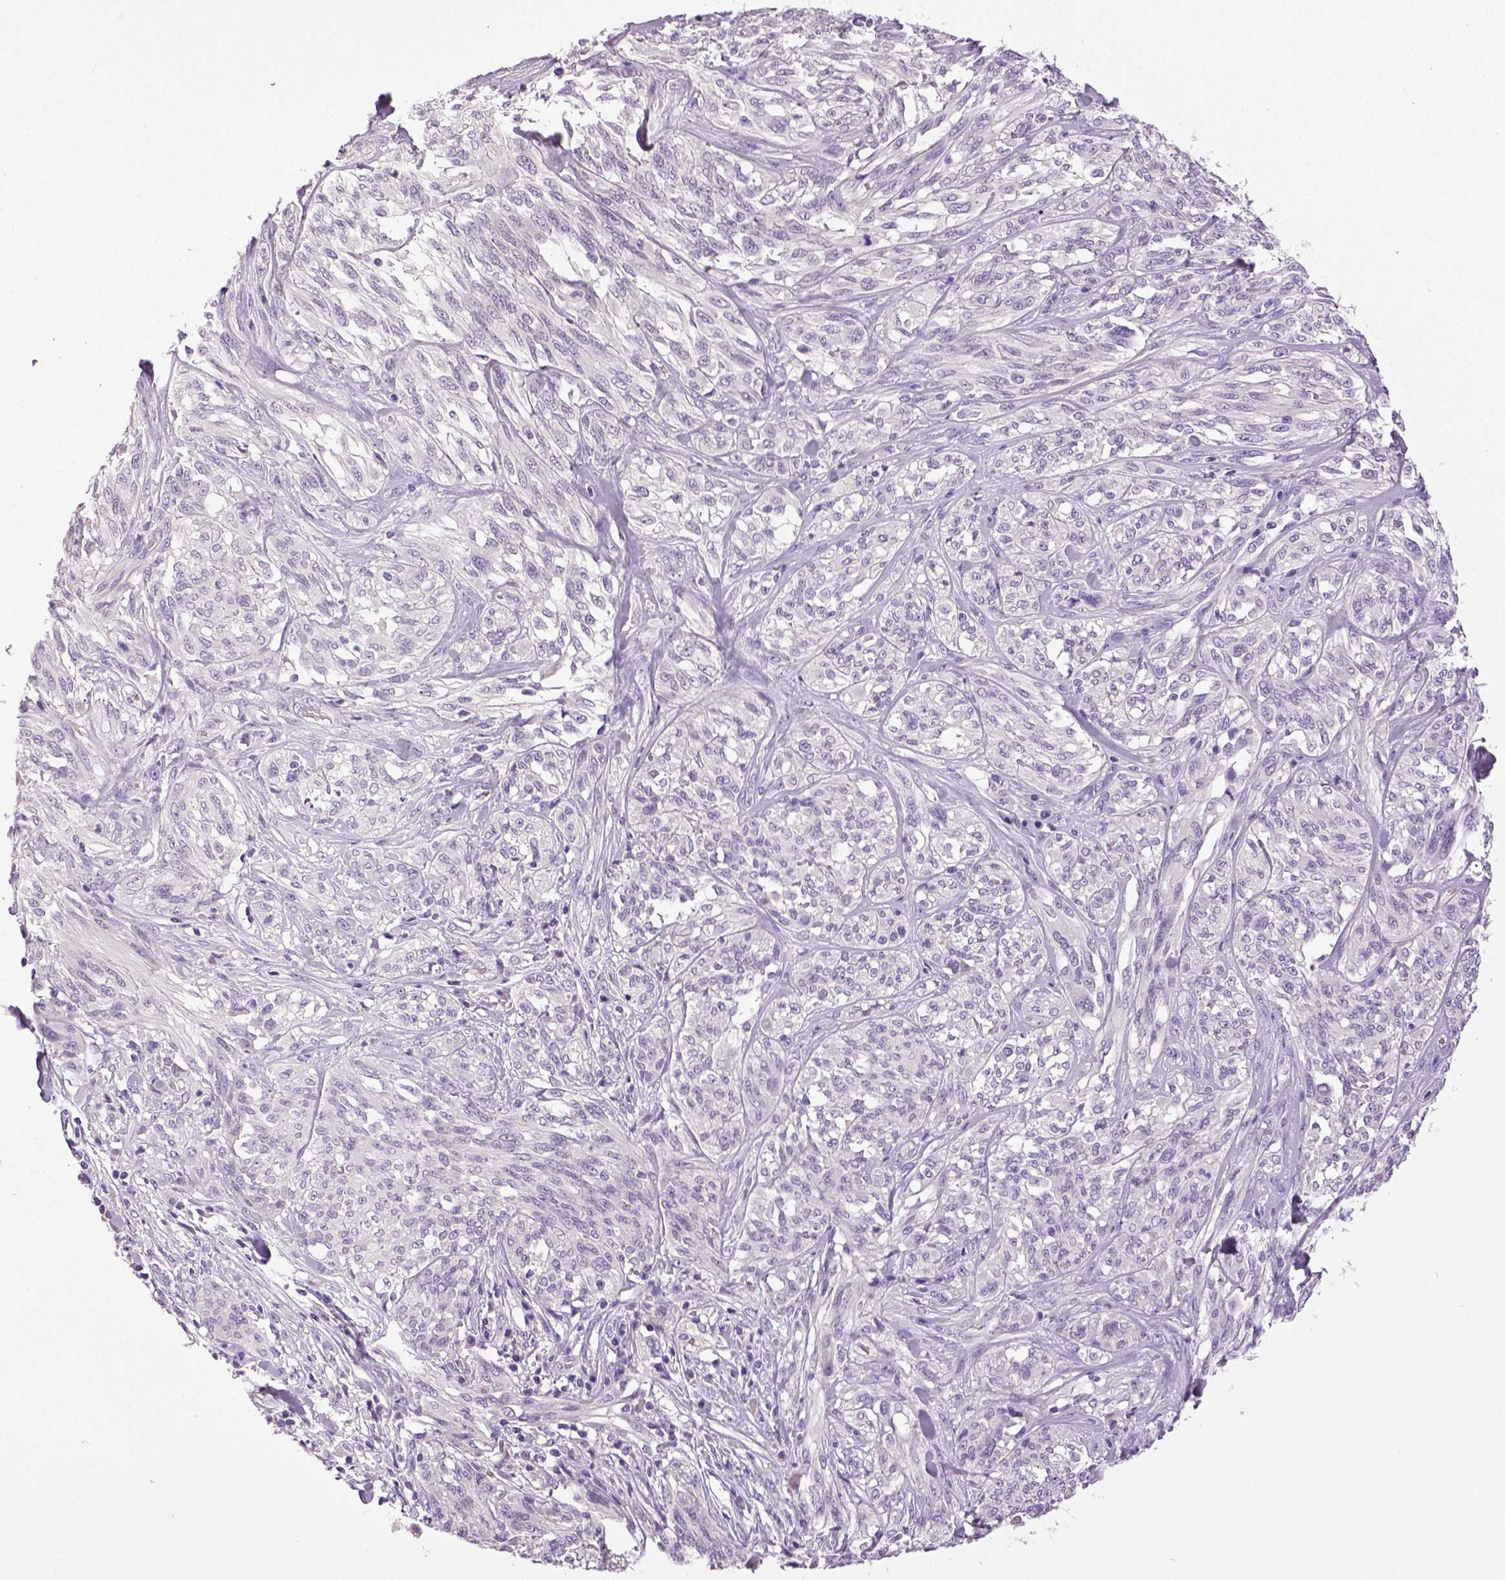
{"staining": {"intensity": "negative", "quantity": "none", "location": "none"}, "tissue": "melanoma", "cell_type": "Tumor cells", "image_type": "cancer", "snomed": [{"axis": "morphology", "description": "Malignant melanoma, NOS"}, {"axis": "topography", "description": "Skin"}], "caption": "Immunohistochemistry (IHC) photomicrograph of neoplastic tissue: human malignant melanoma stained with DAB (3,3'-diaminobenzidine) reveals no significant protein staining in tumor cells. (DAB IHC with hematoxylin counter stain).", "gene": "NECAB2", "patient": {"sex": "female", "age": 91}}